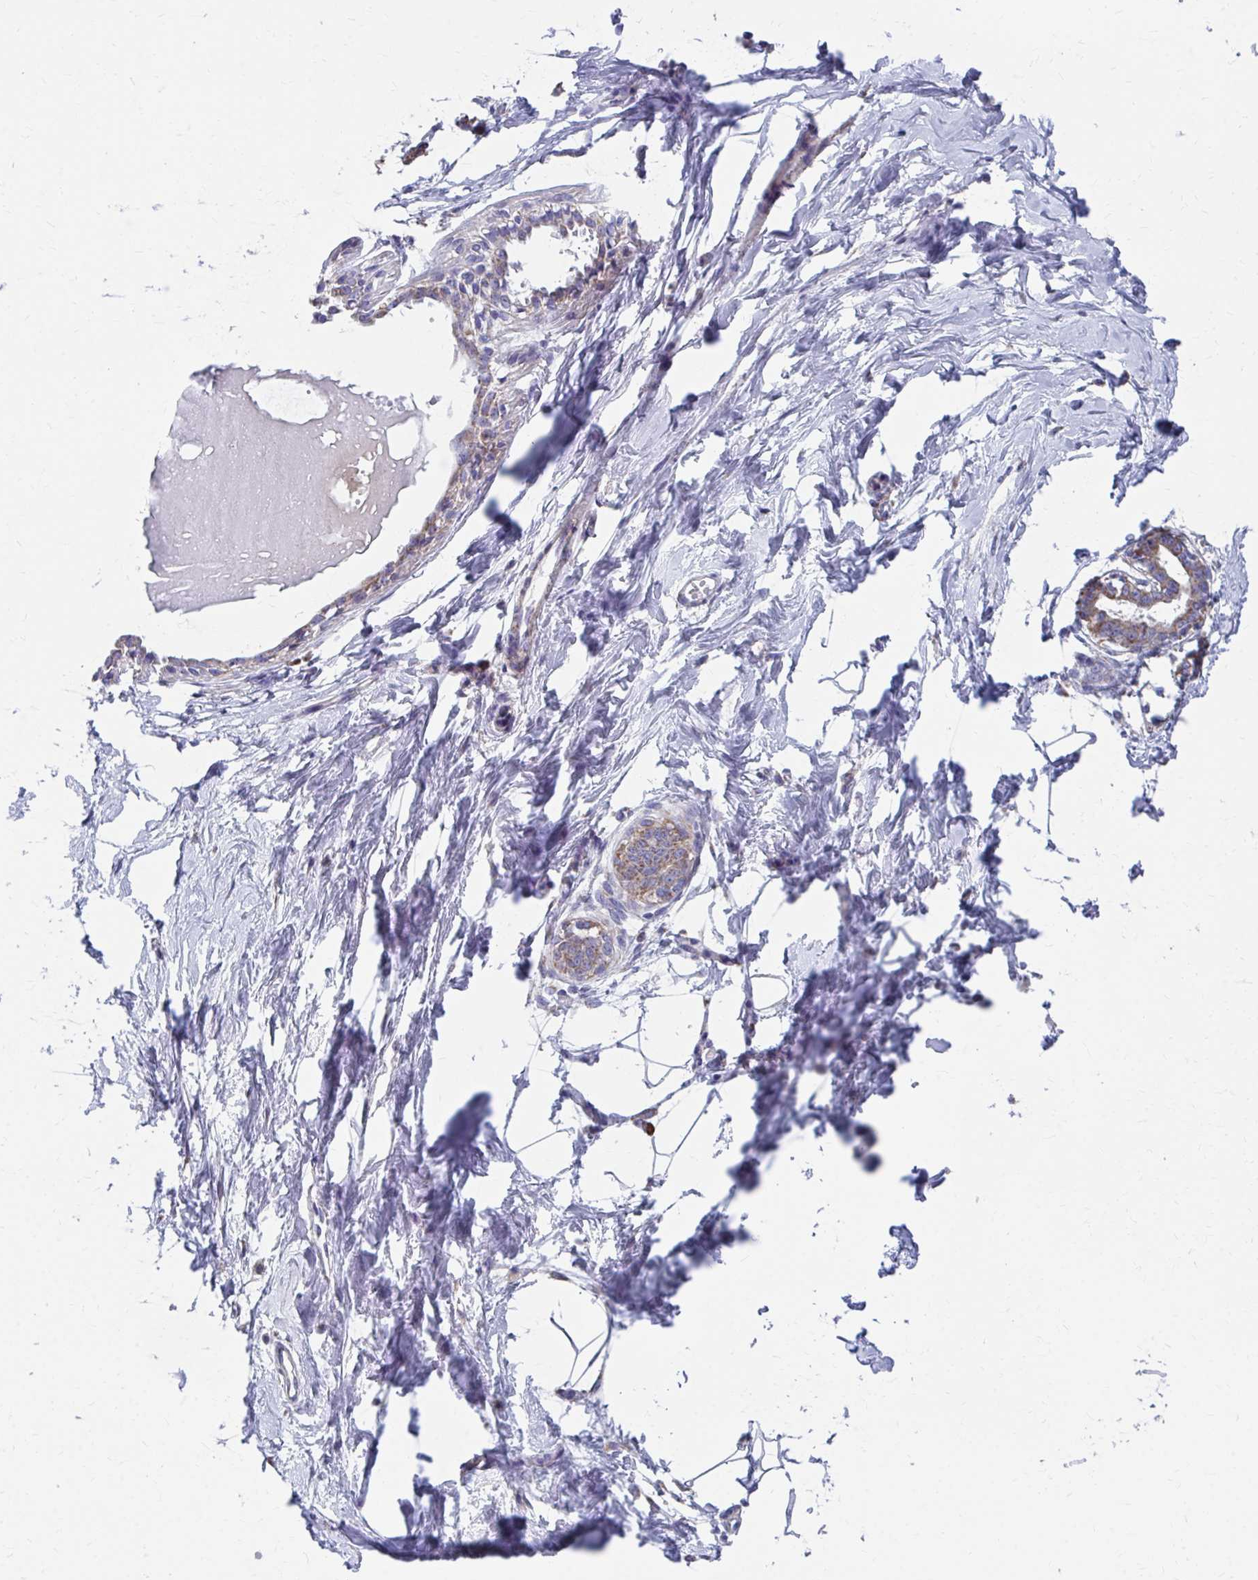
{"staining": {"intensity": "negative", "quantity": "none", "location": "none"}, "tissue": "breast", "cell_type": "Adipocytes", "image_type": "normal", "snomed": [{"axis": "morphology", "description": "Normal tissue, NOS"}, {"axis": "topography", "description": "Breast"}], "caption": "This histopathology image is of benign breast stained with immunohistochemistry to label a protein in brown with the nuclei are counter-stained blue. There is no staining in adipocytes.", "gene": "RCC1L", "patient": {"sex": "female", "age": 45}}